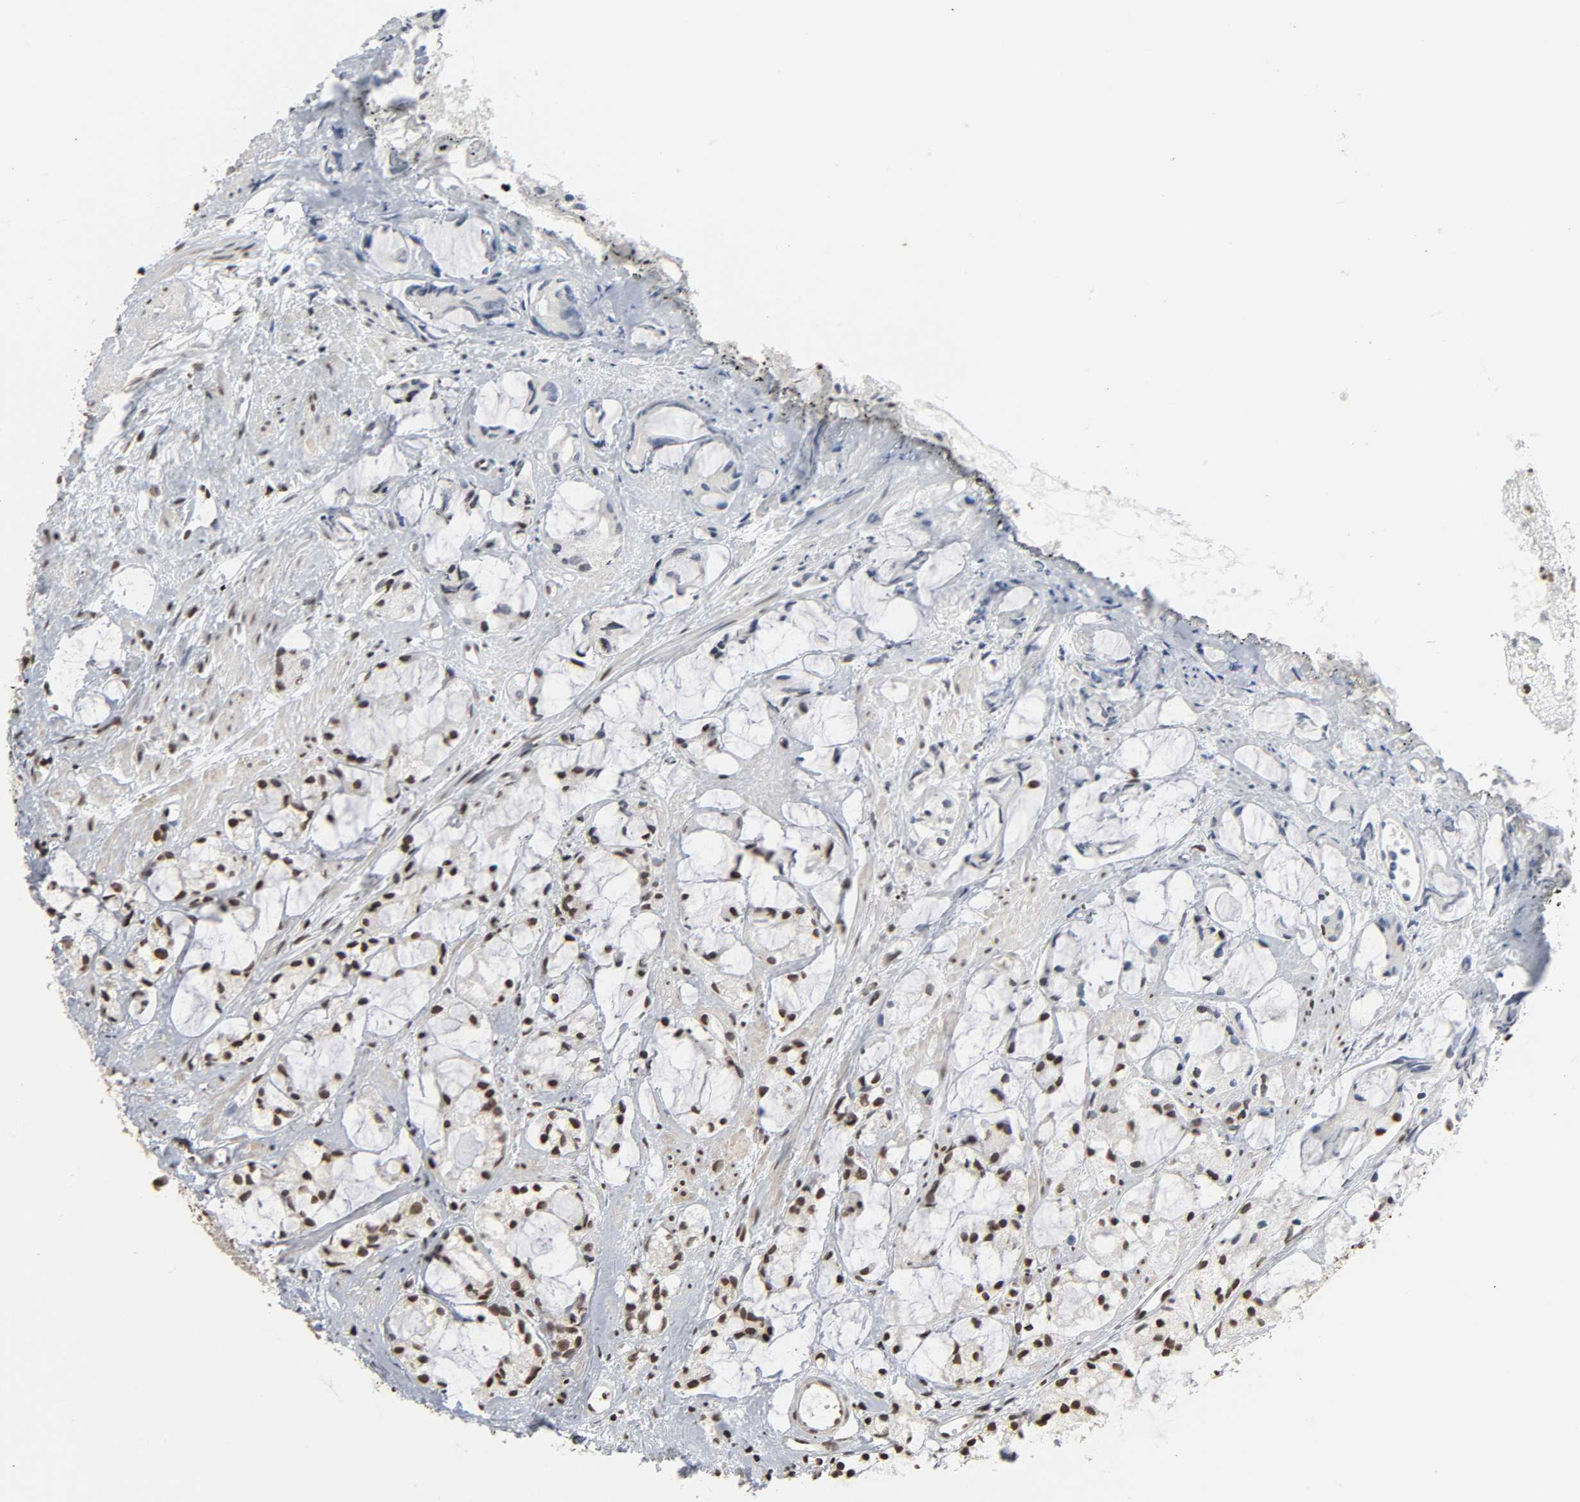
{"staining": {"intensity": "moderate", "quantity": ">75%", "location": "nuclear"}, "tissue": "prostate cancer", "cell_type": "Tumor cells", "image_type": "cancer", "snomed": [{"axis": "morphology", "description": "Adenocarcinoma, High grade"}, {"axis": "topography", "description": "Prostate"}], "caption": "A medium amount of moderate nuclear staining is seen in about >75% of tumor cells in prostate cancer (adenocarcinoma (high-grade)) tissue. The staining was performed using DAB (3,3'-diaminobenzidine) to visualize the protein expression in brown, while the nuclei were stained in blue with hematoxylin (Magnification: 20x).", "gene": "ELAVL1", "patient": {"sex": "male", "age": 85}}